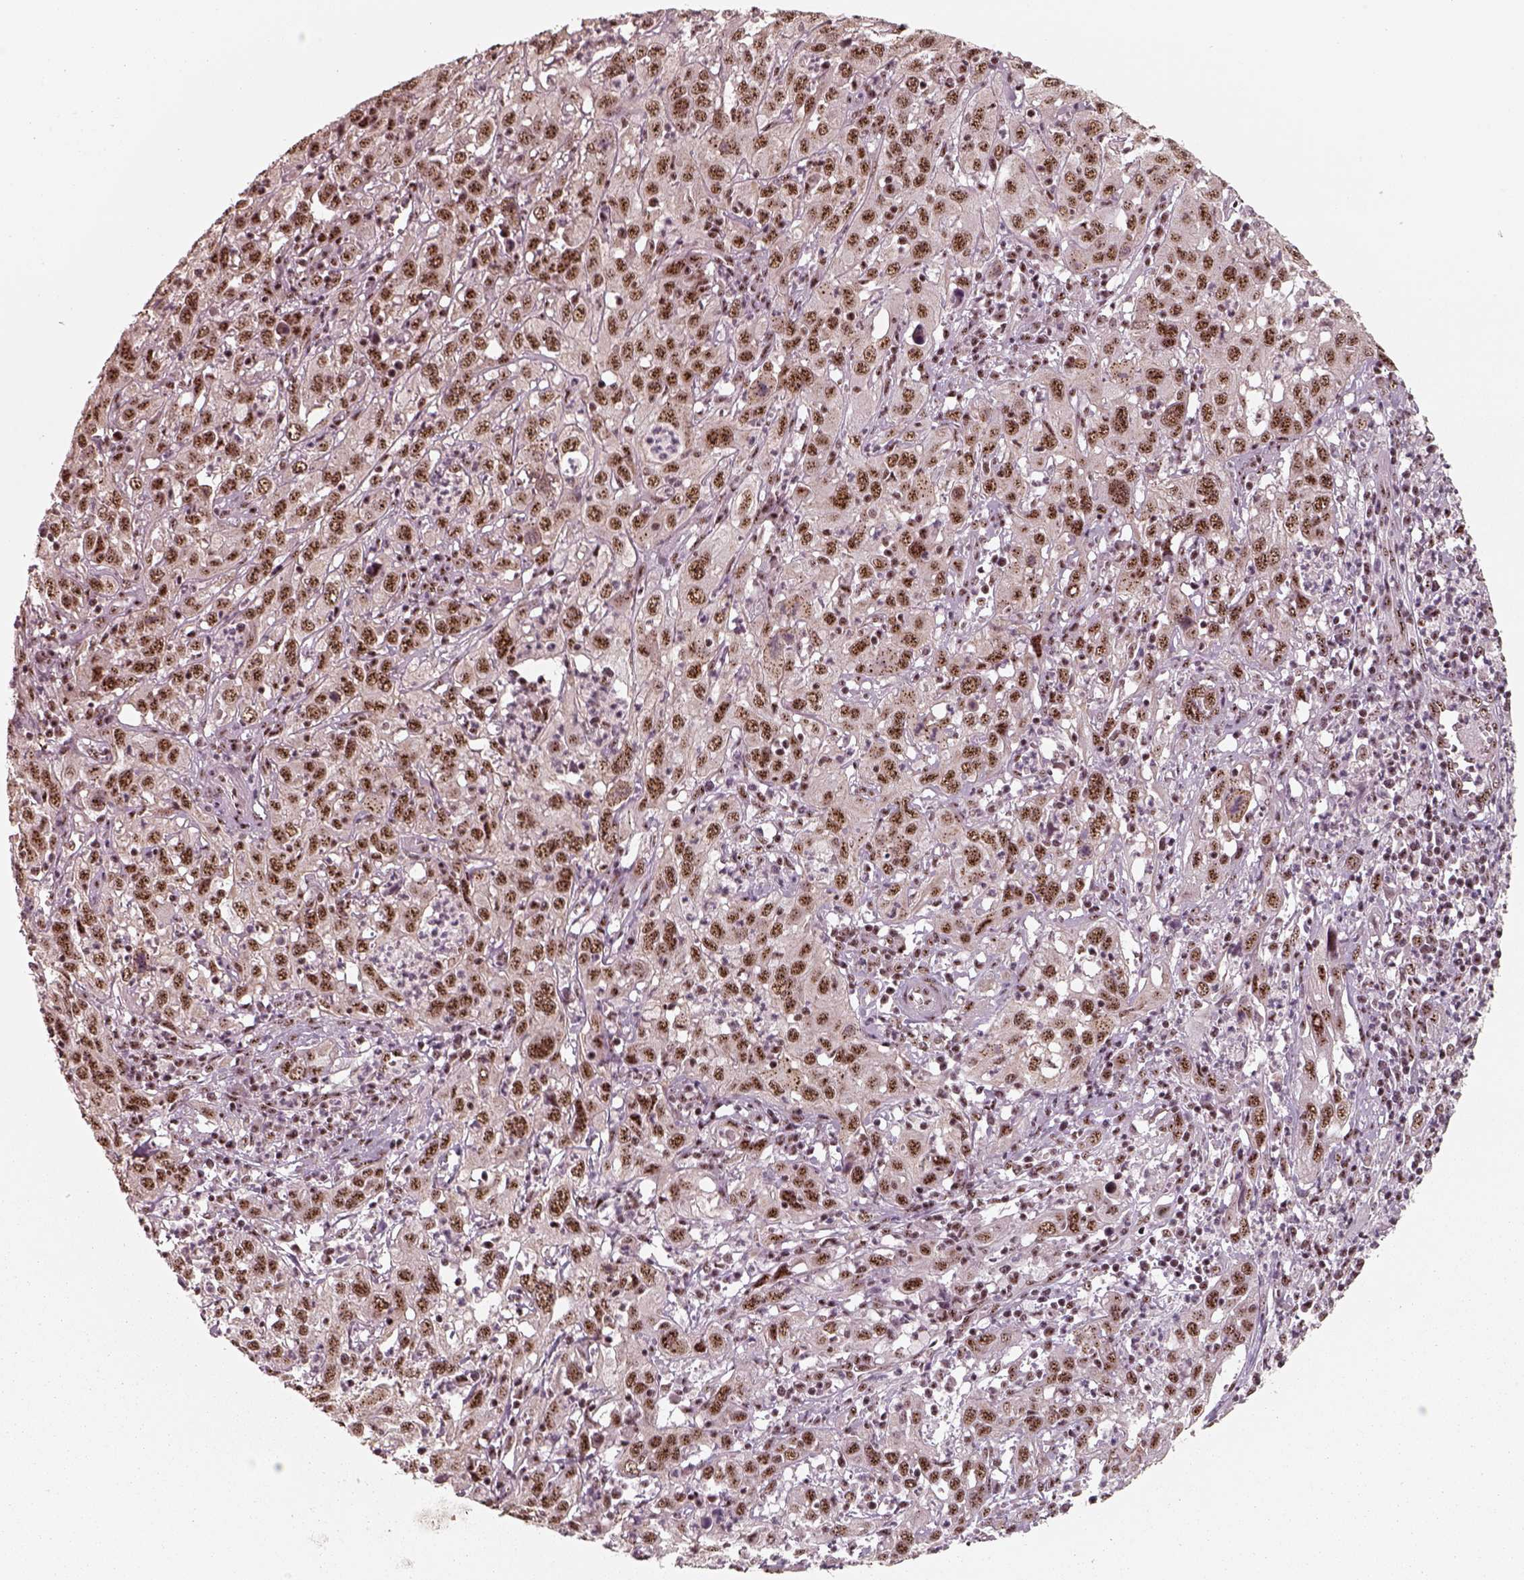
{"staining": {"intensity": "moderate", "quantity": ">75%", "location": "nuclear"}, "tissue": "cervical cancer", "cell_type": "Tumor cells", "image_type": "cancer", "snomed": [{"axis": "morphology", "description": "Squamous cell carcinoma, NOS"}, {"axis": "topography", "description": "Cervix"}], "caption": "Cervical squamous cell carcinoma stained with IHC reveals moderate nuclear expression in about >75% of tumor cells.", "gene": "ATXN7L3", "patient": {"sex": "female", "age": 32}}